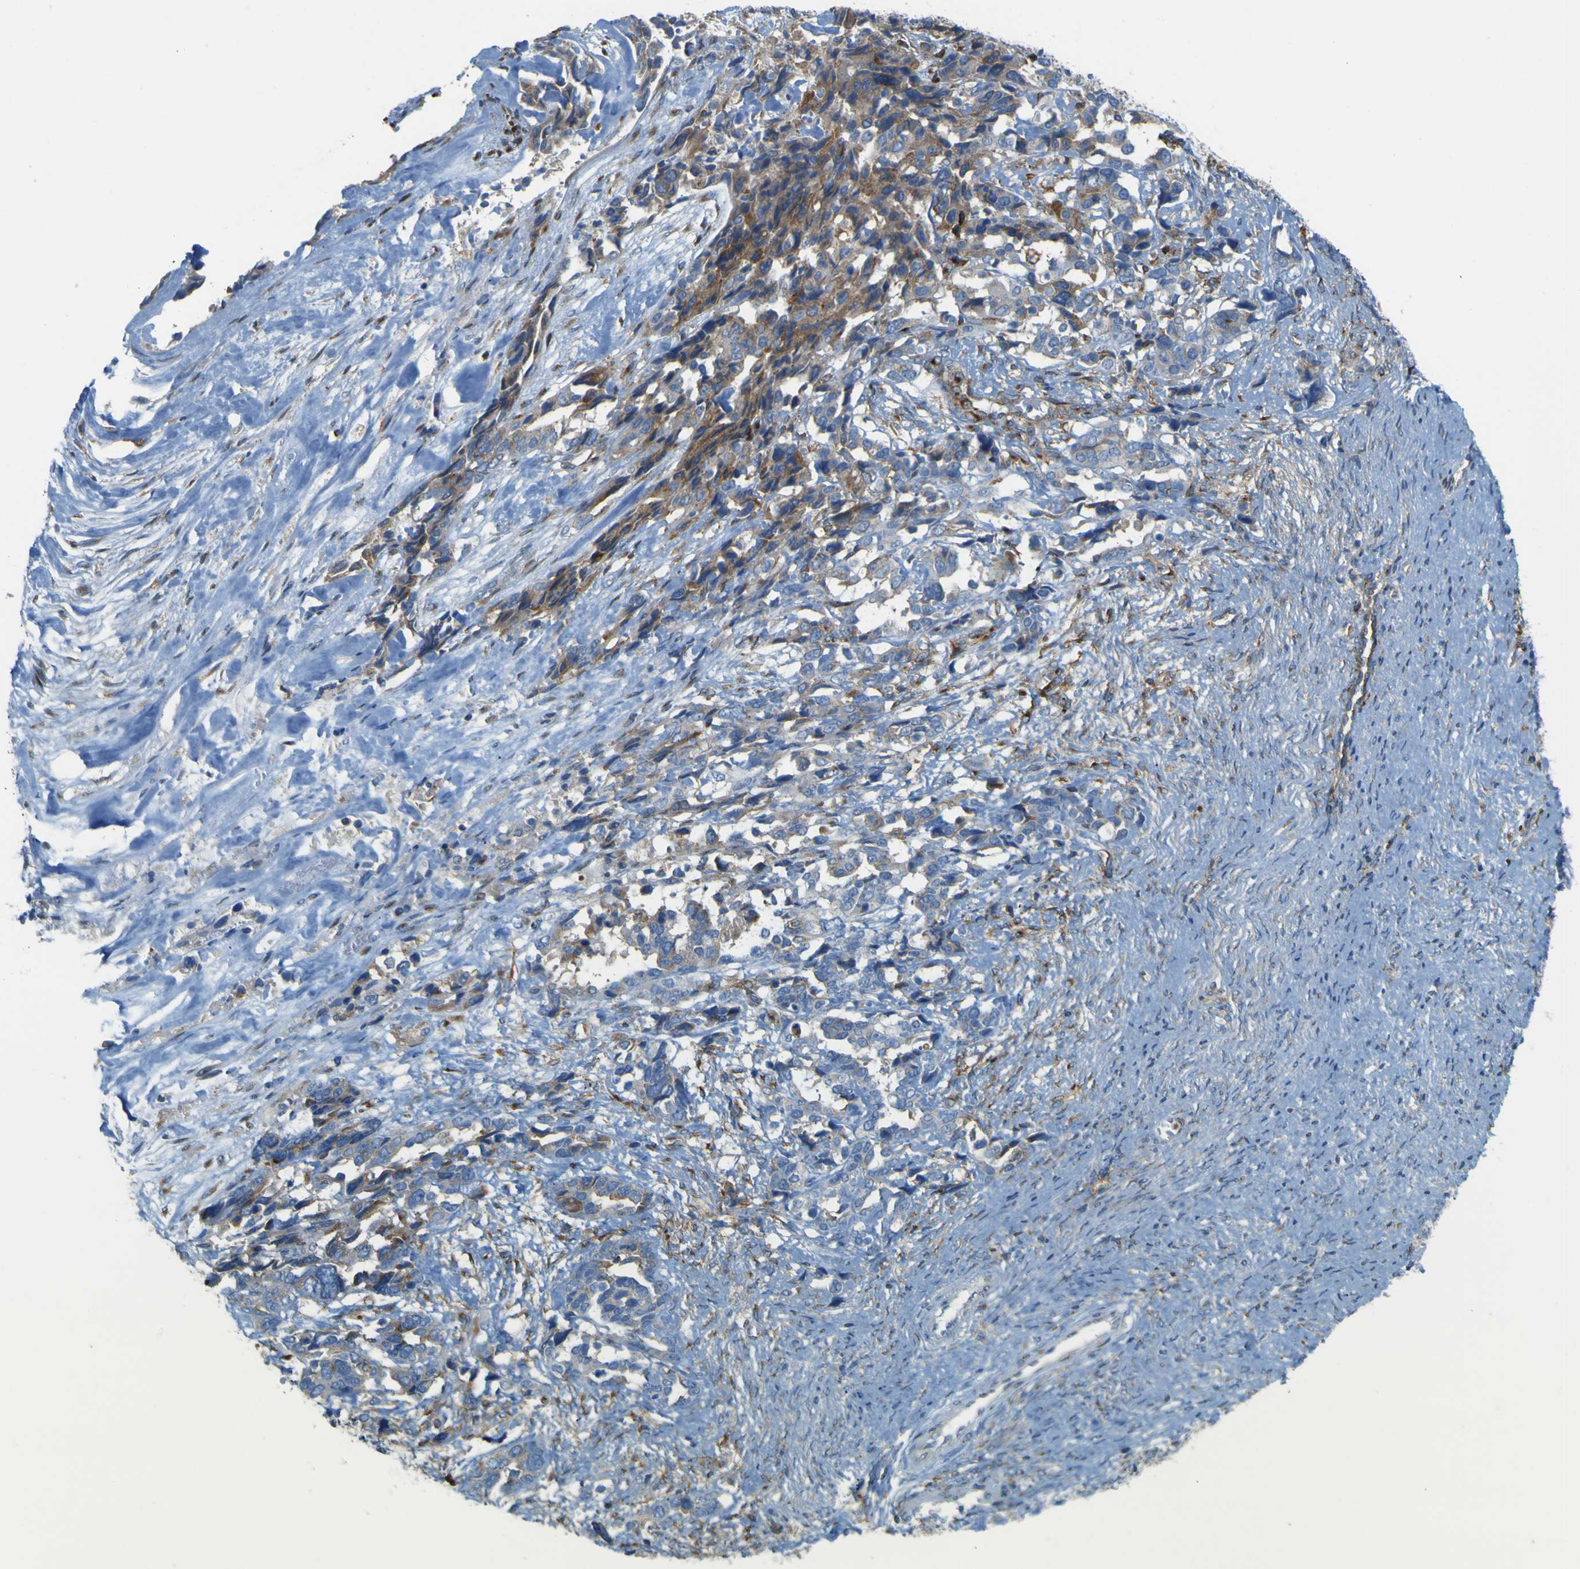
{"staining": {"intensity": "moderate", "quantity": "25%-75%", "location": "cytoplasmic/membranous"}, "tissue": "ovarian cancer", "cell_type": "Tumor cells", "image_type": "cancer", "snomed": [{"axis": "morphology", "description": "Cystadenocarcinoma, serous, NOS"}, {"axis": "topography", "description": "Ovary"}], "caption": "This histopathology image exhibits ovarian serous cystadenocarcinoma stained with IHC to label a protein in brown. The cytoplasmic/membranous of tumor cells show moderate positivity for the protein. Nuclei are counter-stained blue.", "gene": "IGF2R", "patient": {"sex": "female", "age": 44}}